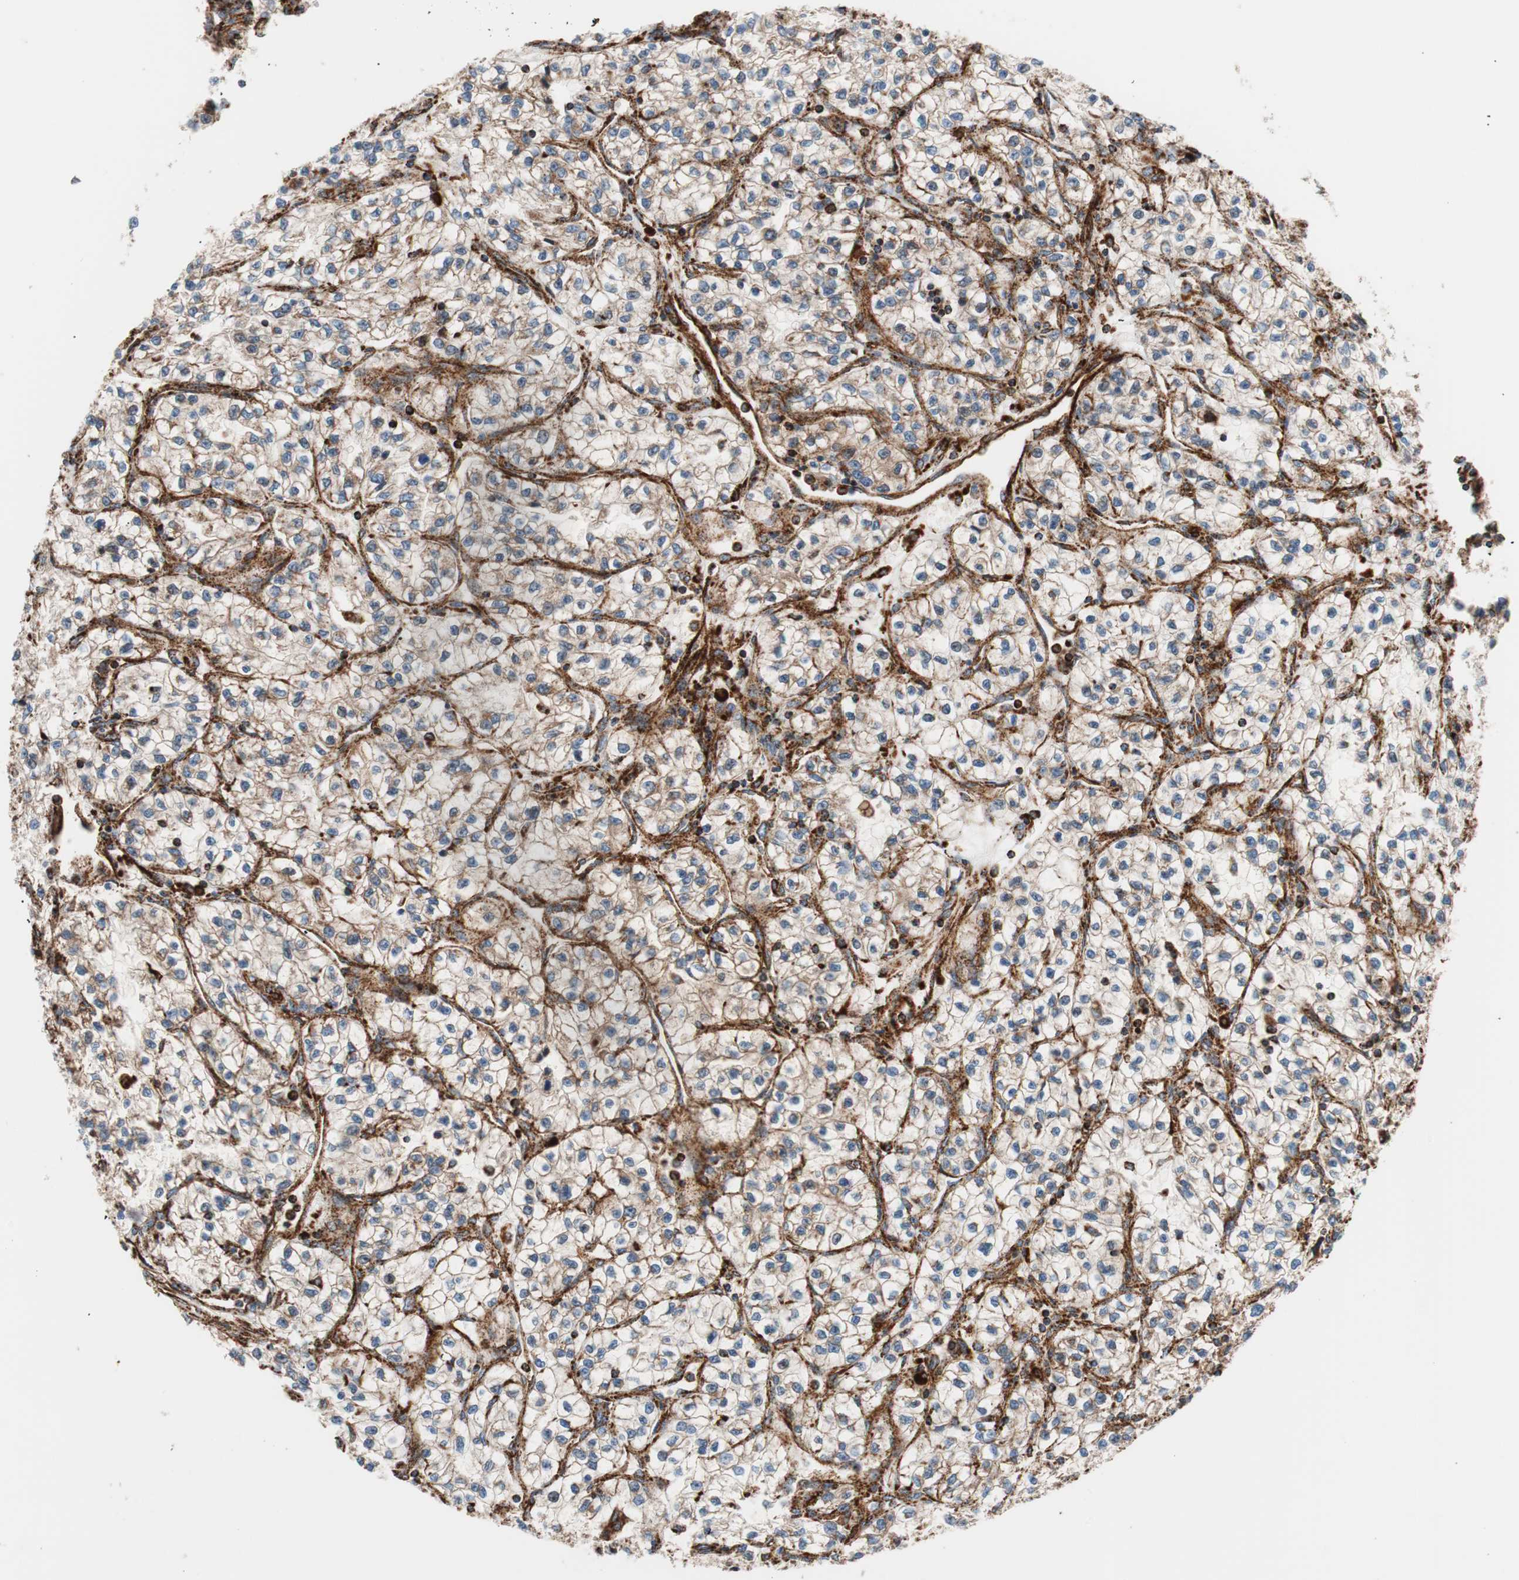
{"staining": {"intensity": "moderate", "quantity": ">75%", "location": "cytoplasmic/membranous"}, "tissue": "renal cancer", "cell_type": "Tumor cells", "image_type": "cancer", "snomed": [{"axis": "morphology", "description": "Adenocarcinoma, NOS"}, {"axis": "topography", "description": "Kidney"}], "caption": "Immunohistochemistry (IHC) (DAB (3,3'-diaminobenzidine)) staining of renal adenocarcinoma shows moderate cytoplasmic/membranous protein expression in approximately >75% of tumor cells. (DAB IHC with brightfield microscopy, high magnification).", "gene": "LAMP1", "patient": {"sex": "female", "age": 57}}